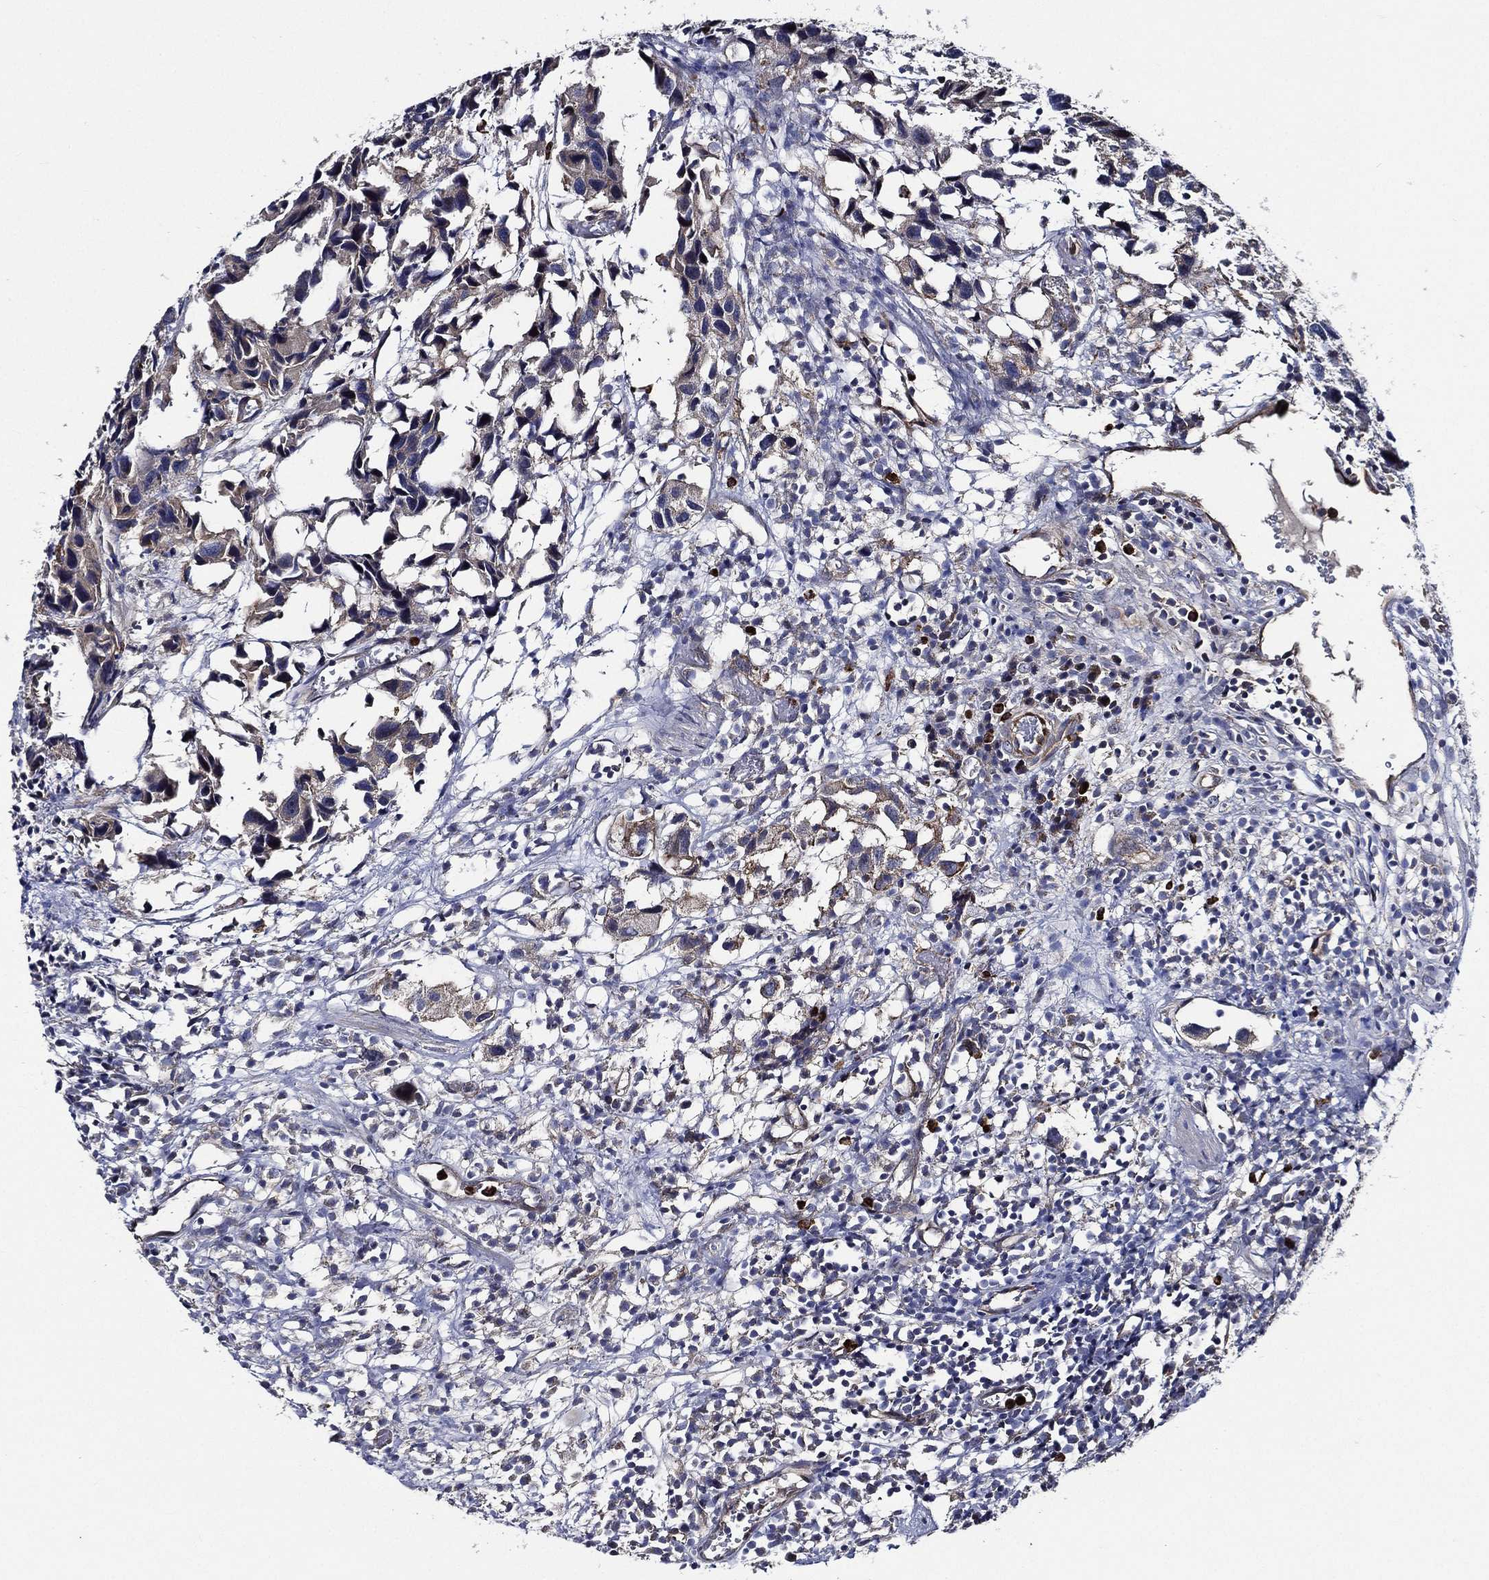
{"staining": {"intensity": "weak", "quantity": "<25%", "location": "cytoplasmic/membranous"}, "tissue": "urothelial cancer", "cell_type": "Tumor cells", "image_type": "cancer", "snomed": [{"axis": "morphology", "description": "Urothelial carcinoma, High grade"}, {"axis": "topography", "description": "Urinary bladder"}], "caption": "Immunohistochemistry histopathology image of human urothelial cancer stained for a protein (brown), which reveals no positivity in tumor cells.", "gene": "KIF20B", "patient": {"sex": "male", "age": 79}}